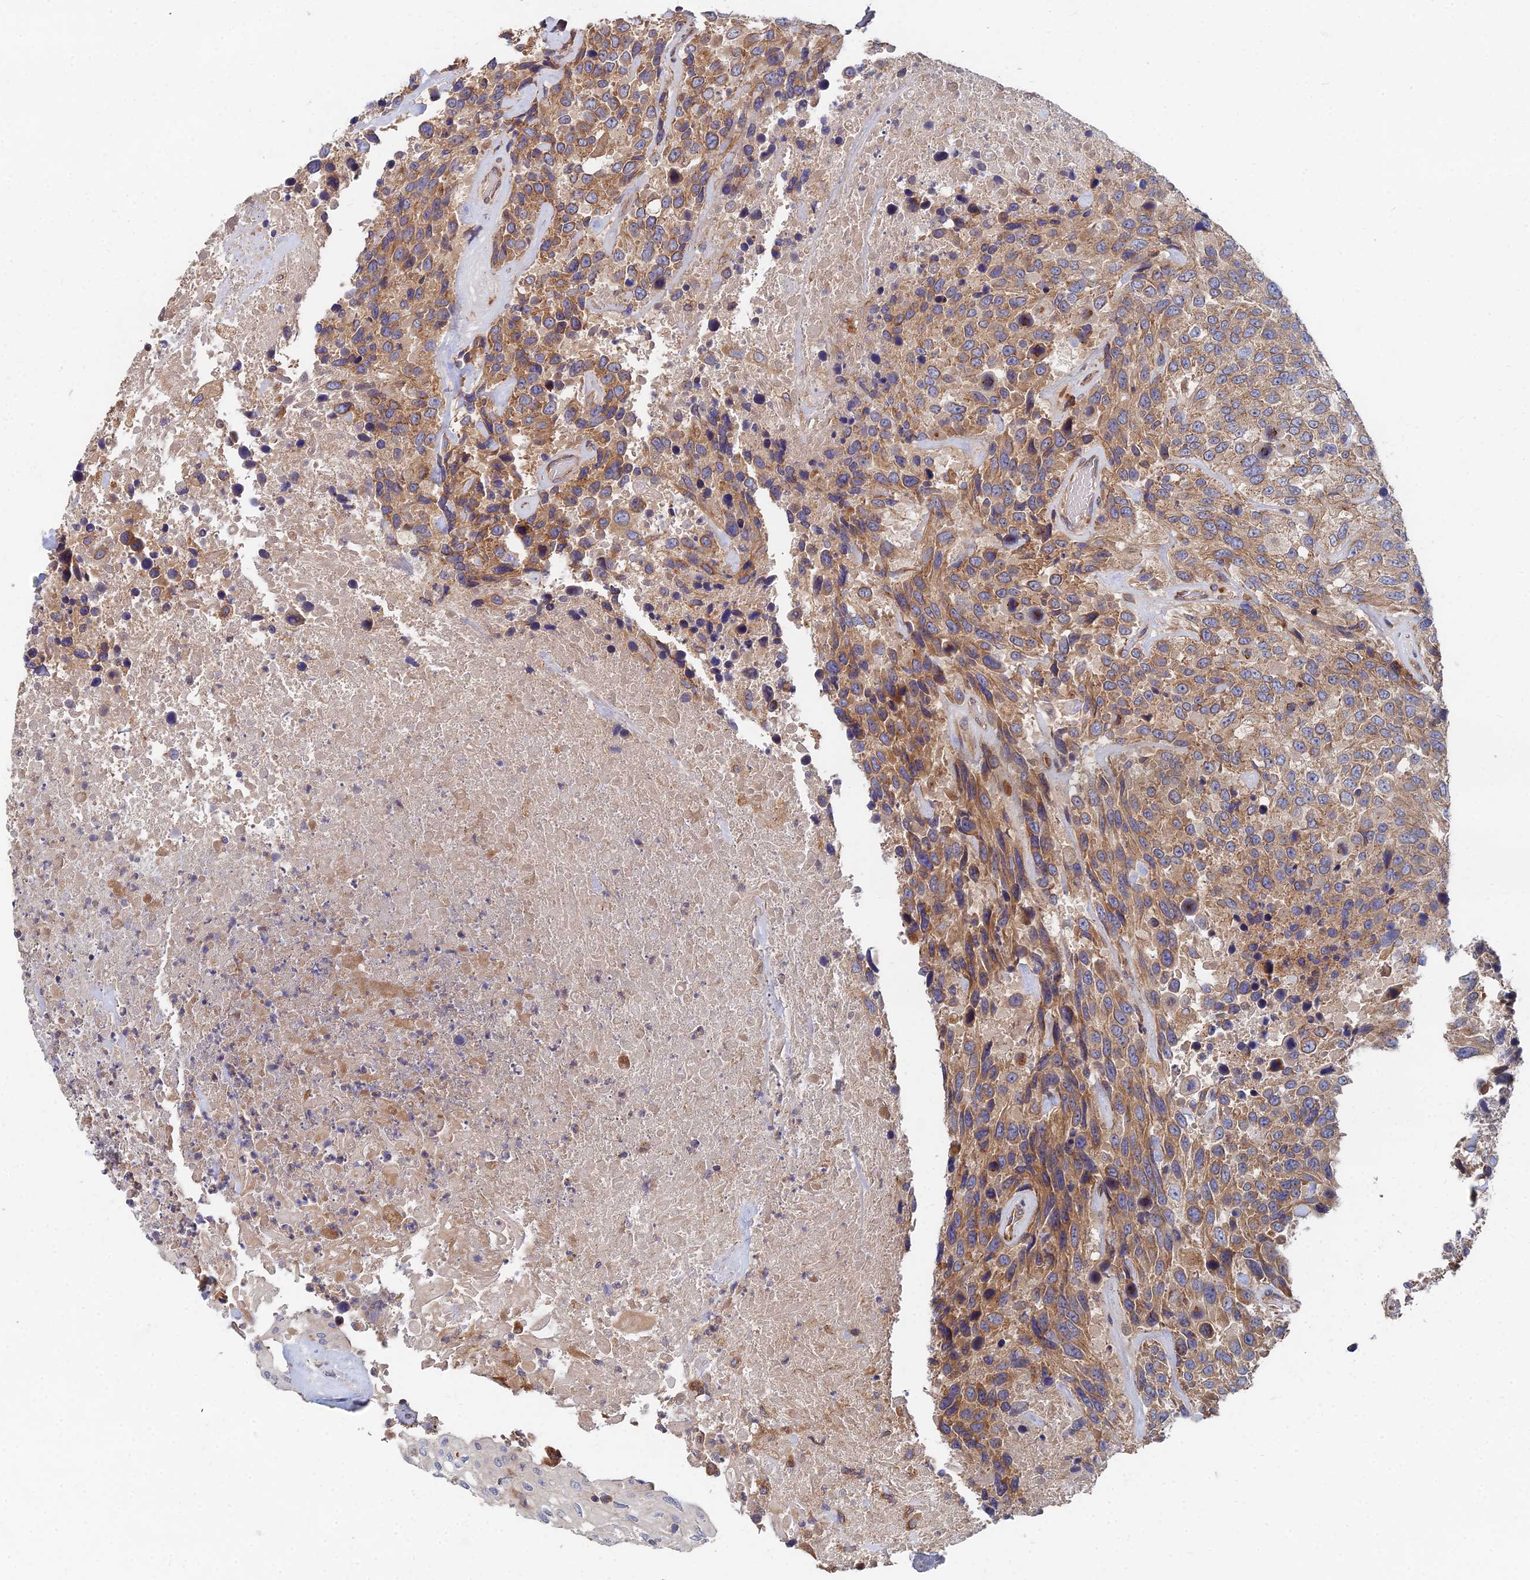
{"staining": {"intensity": "moderate", "quantity": ">75%", "location": "cytoplasmic/membranous"}, "tissue": "urothelial cancer", "cell_type": "Tumor cells", "image_type": "cancer", "snomed": [{"axis": "morphology", "description": "Urothelial carcinoma, High grade"}, {"axis": "topography", "description": "Urinary bladder"}], "caption": "High-grade urothelial carcinoma stained for a protein (brown) exhibits moderate cytoplasmic/membranous positive positivity in about >75% of tumor cells.", "gene": "CCZ1", "patient": {"sex": "female", "age": 70}}